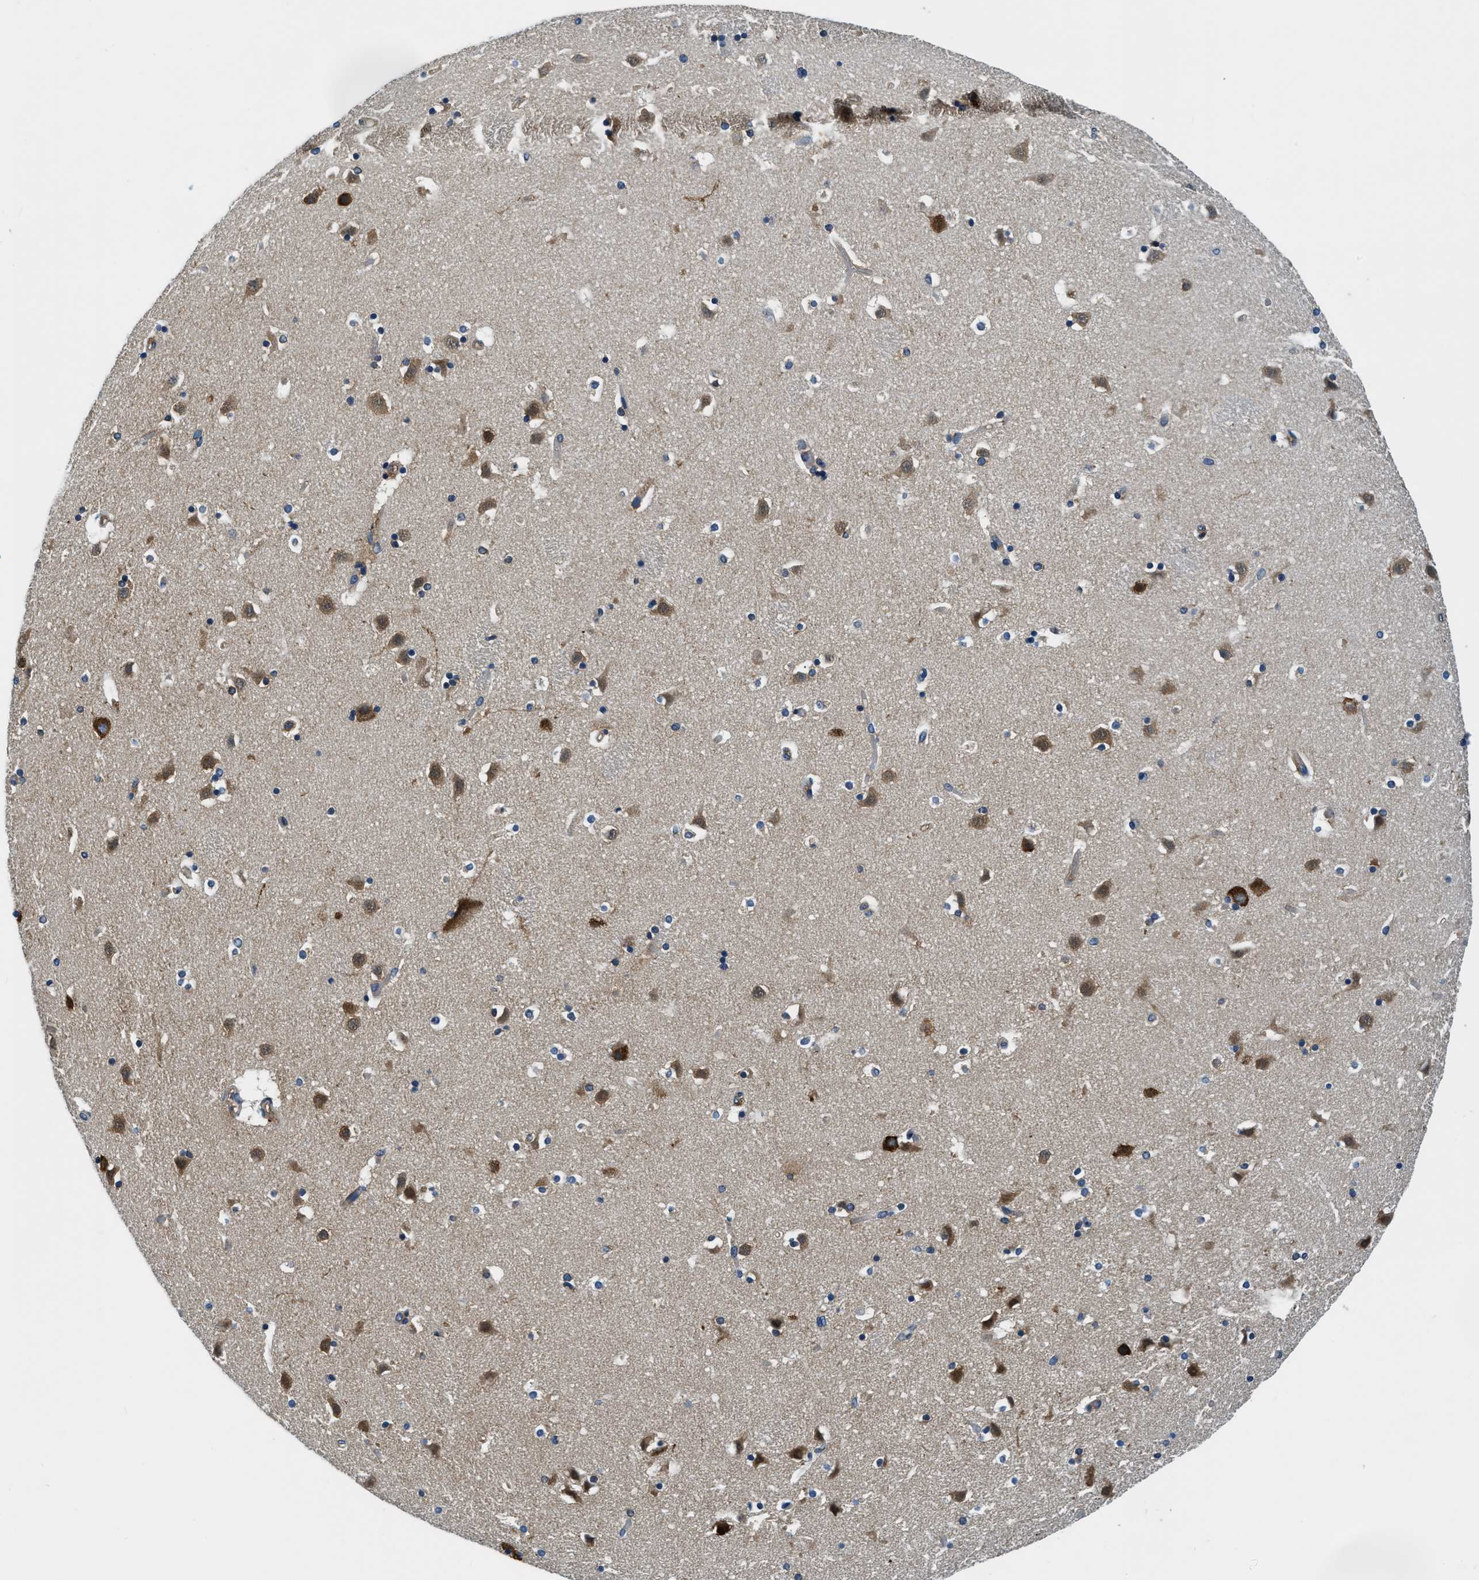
{"staining": {"intensity": "weak", "quantity": "<25%", "location": "cytoplasmic/membranous"}, "tissue": "caudate", "cell_type": "Glial cells", "image_type": "normal", "snomed": [{"axis": "morphology", "description": "Normal tissue, NOS"}, {"axis": "topography", "description": "Lateral ventricle wall"}], "caption": "The IHC photomicrograph has no significant positivity in glial cells of caudate.", "gene": "EEA1", "patient": {"sex": "male", "age": 45}}